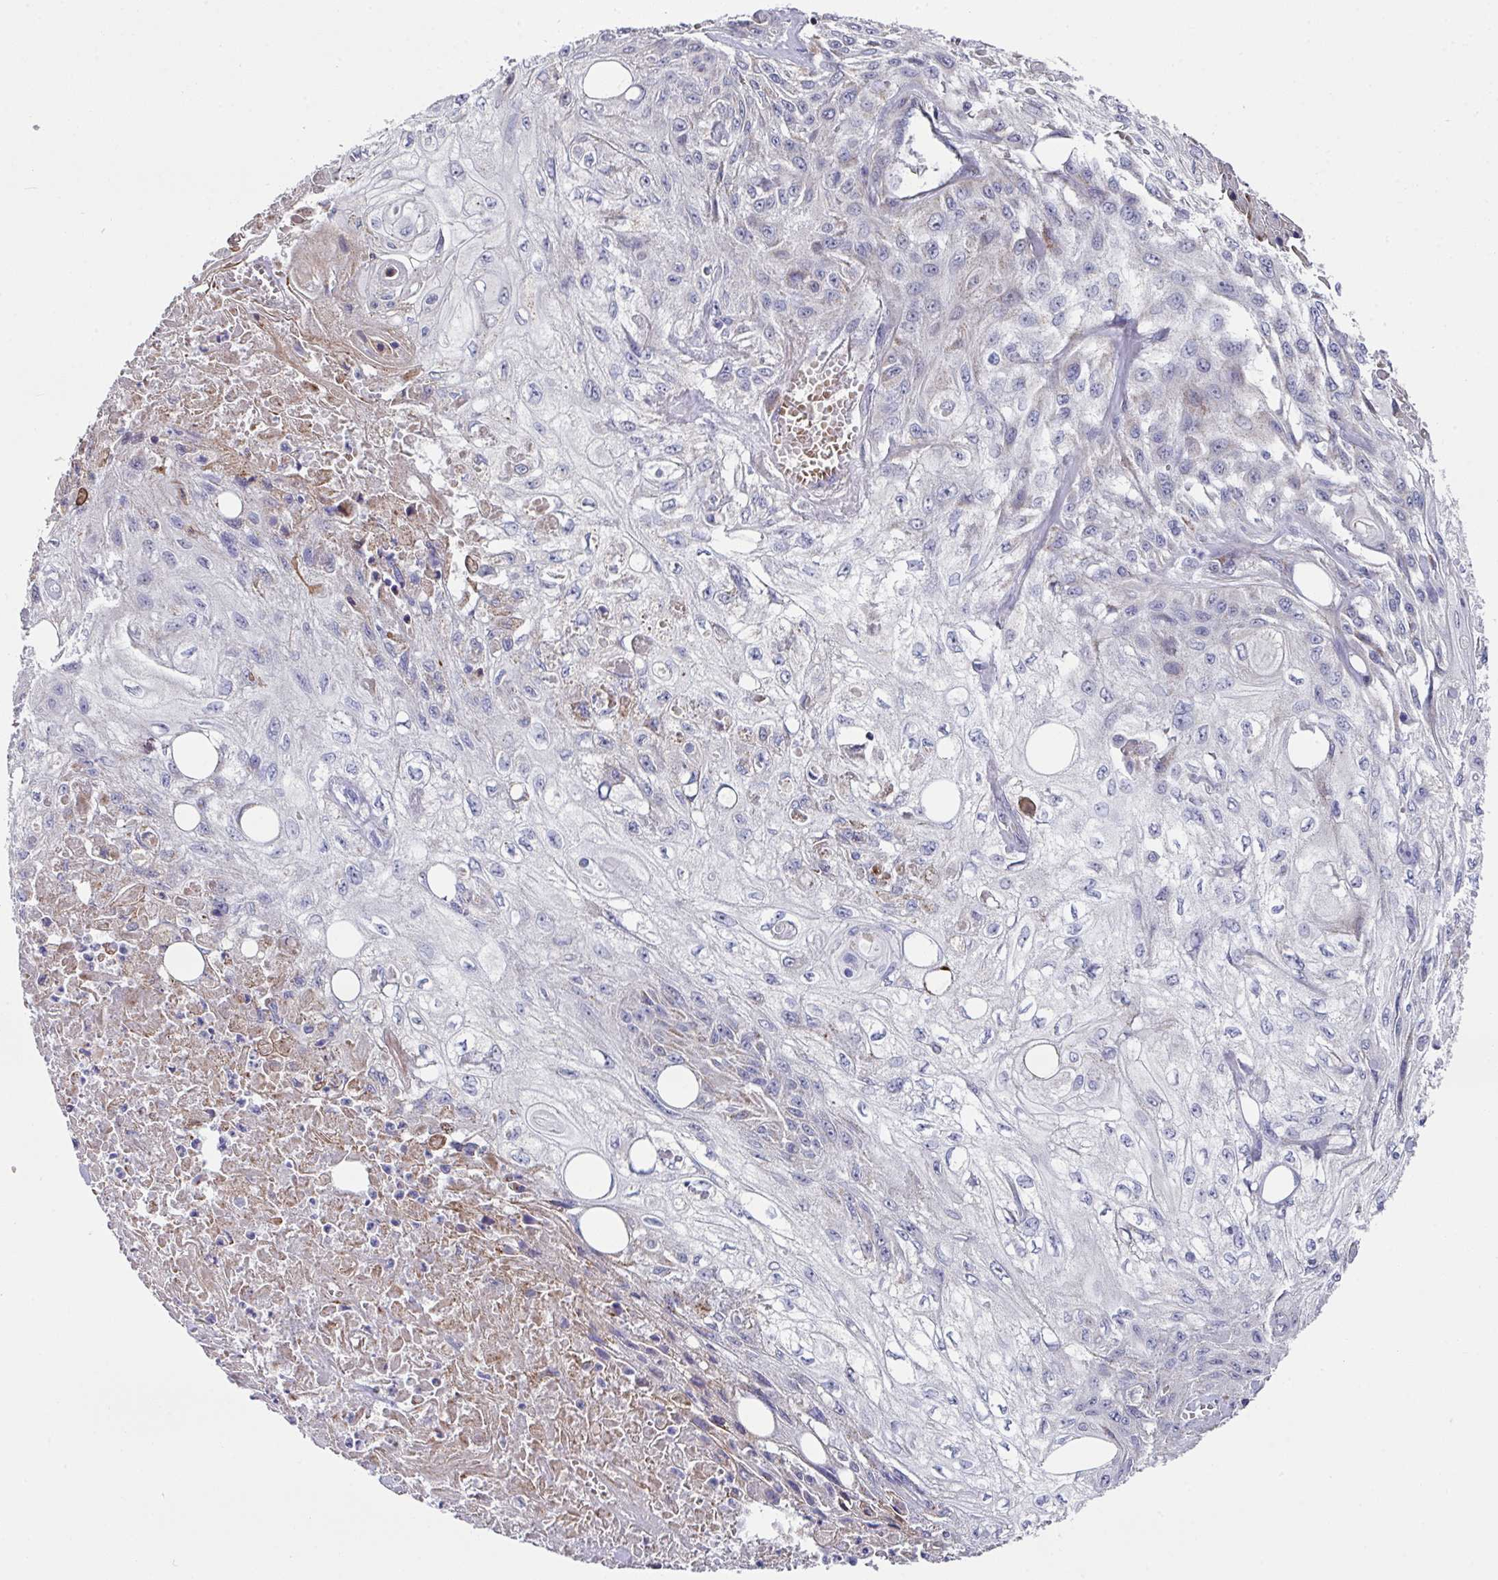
{"staining": {"intensity": "negative", "quantity": "none", "location": "none"}, "tissue": "skin cancer", "cell_type": "Tumor cells", "image_type": "cancer", "snomed": [{"axis": "morphology", "description": "Squamous cell carcinoma, NOS"}, {"axis": "morphology", "description": "Squamous cell carcinoma, metastatic, NOS"}, {"axis": "topography", "description": "Skin"}, {"axis": "topography", "description": "Lymph node"}], "caption": "Tumor cells are negative for protein expression in human skin metastatic squamous cell carcinoma.", "gene": "CBX7", "patient": {"sex": "male", "age": 75}}